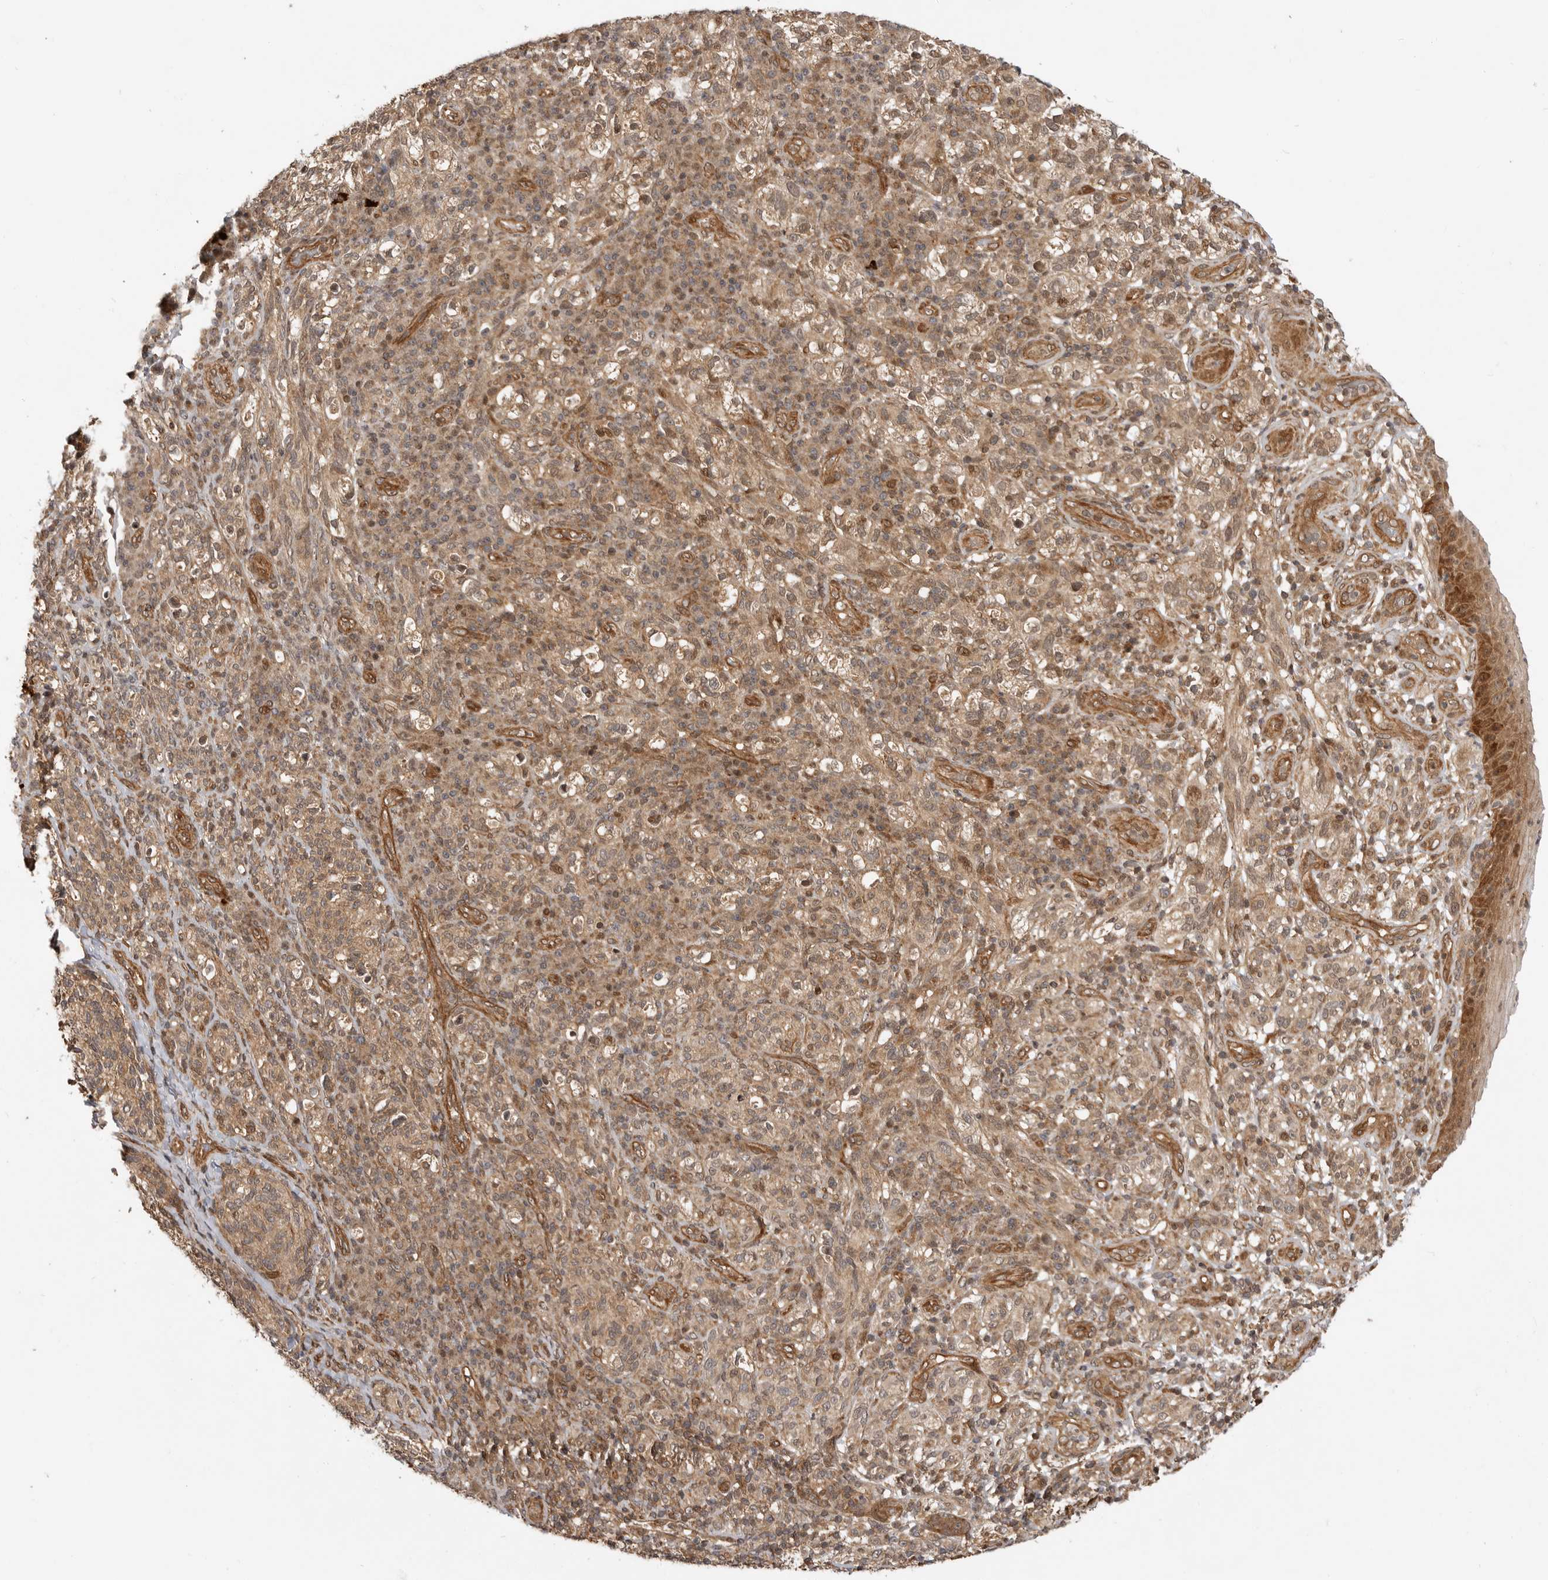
{"staining": {"intensity": "weak", "quantity": ">75%", "location": "cytoplasmic/membranous"}, "tissue": "melanoma", "cell_type": "Tumor cells", "image_type": "cancer", "snomed": [{"axis": "morphology", "description": "Malignant melanoma, NOS"}, {"axis": "topography", "description": "Skin"}], "caption": "A micrograph of malignant melanoma stained for a protein exhibits weak cytoplasmic/membranous brown staining in tumor cells.", "gene": "ADPRS", "patient": {"sex": "female", "age": 73}}